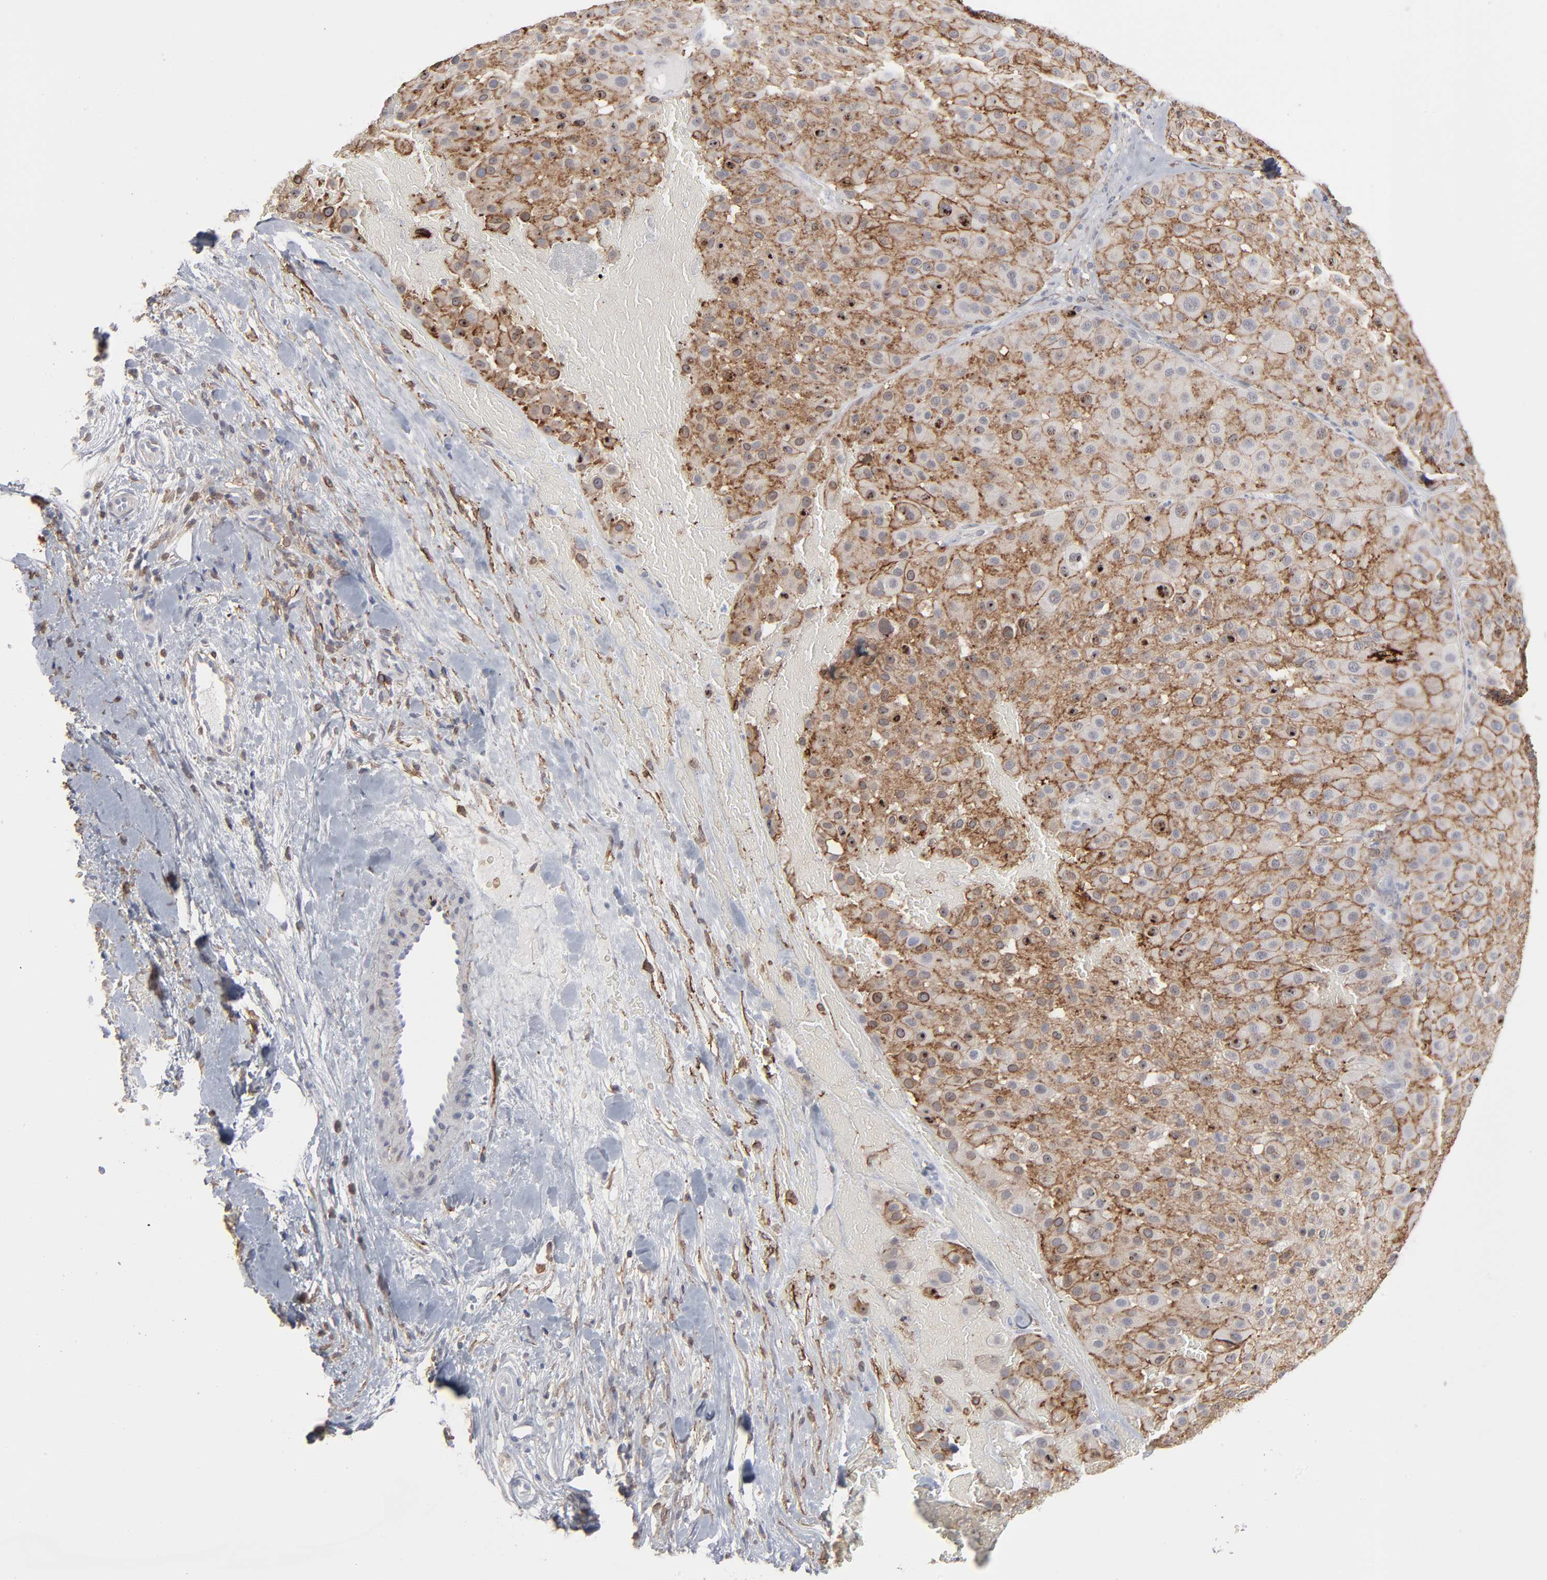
{"staining": {"intensity": "moderate", "quantity": "25%-75%", "location": "cytoplasmic/membranous"}, "tissue": "melanoma", "cell_type": "Tumor cells", "image_type": "cancer", "snomed": [{"axis": "morphology", "description": "Normal tissue, NOS"}, {"axis": "morphology", "description": "Malignant melanoma, Metastatic site"}, {"axis": "topography", "description": "Skin"}], "caption": "Immunohistochemistry (IHC) (DAB) staining of human melanoma displays moderate cytoplasmic/membranous protein positivity in approximately 25%-75% of tumor cells.", "gene": "ANXA5", "patient": {"sex": "male", "age": 41}}